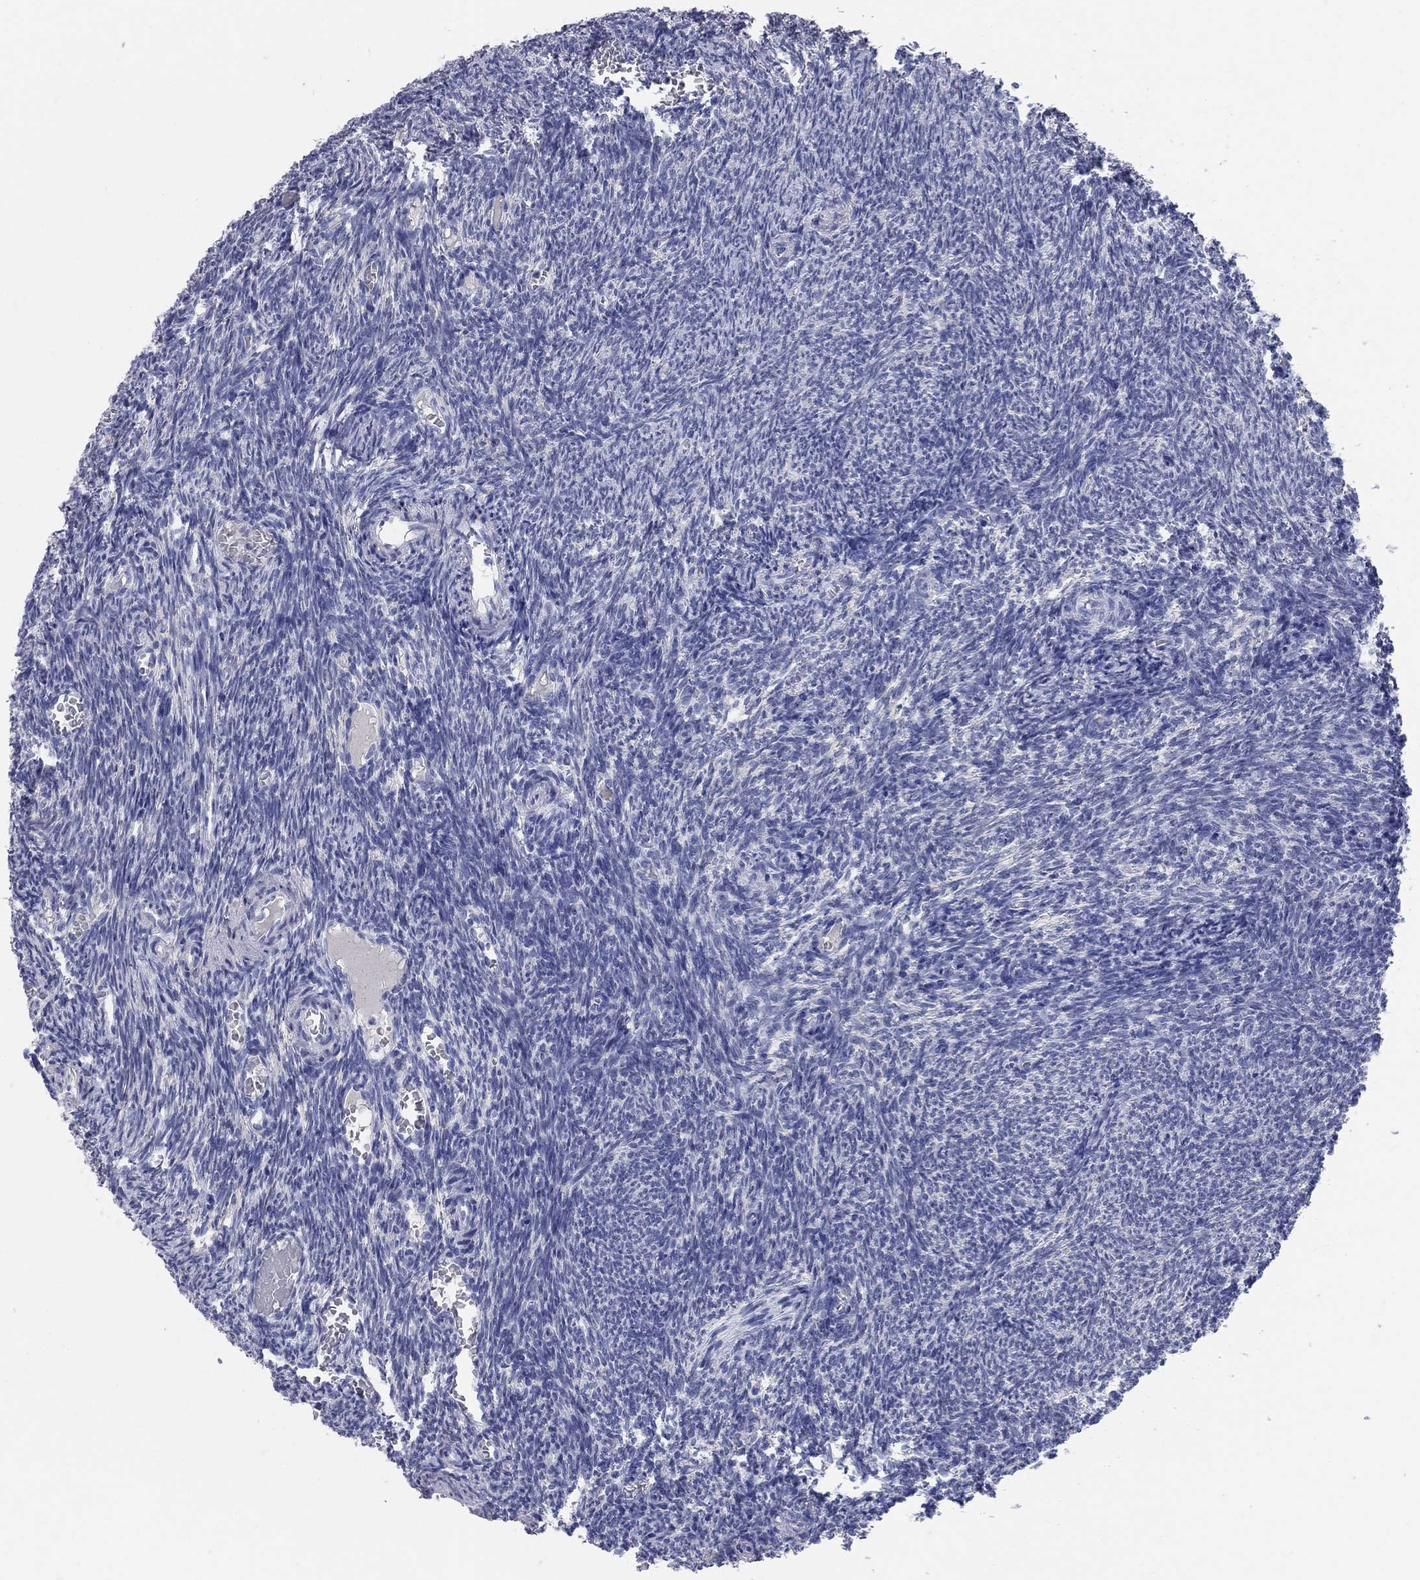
{"staining": {"intensity": "negative", "quantity": "none", "location": "none"}, "tissue": "ovary", "cell_type": "Follicle cells", "image_type": "normal", "snomed": [{"axis": "morphology", "description": "Normal tissue, NOS"}, {"axis": "topography", "description": "Ovary"}], "caption": "Follicle cells show no significant expression in normal ovary. (DAB IHC, high magnification).", "gene": "AOX1", "patient": {"sex": "female", "age": 39}}